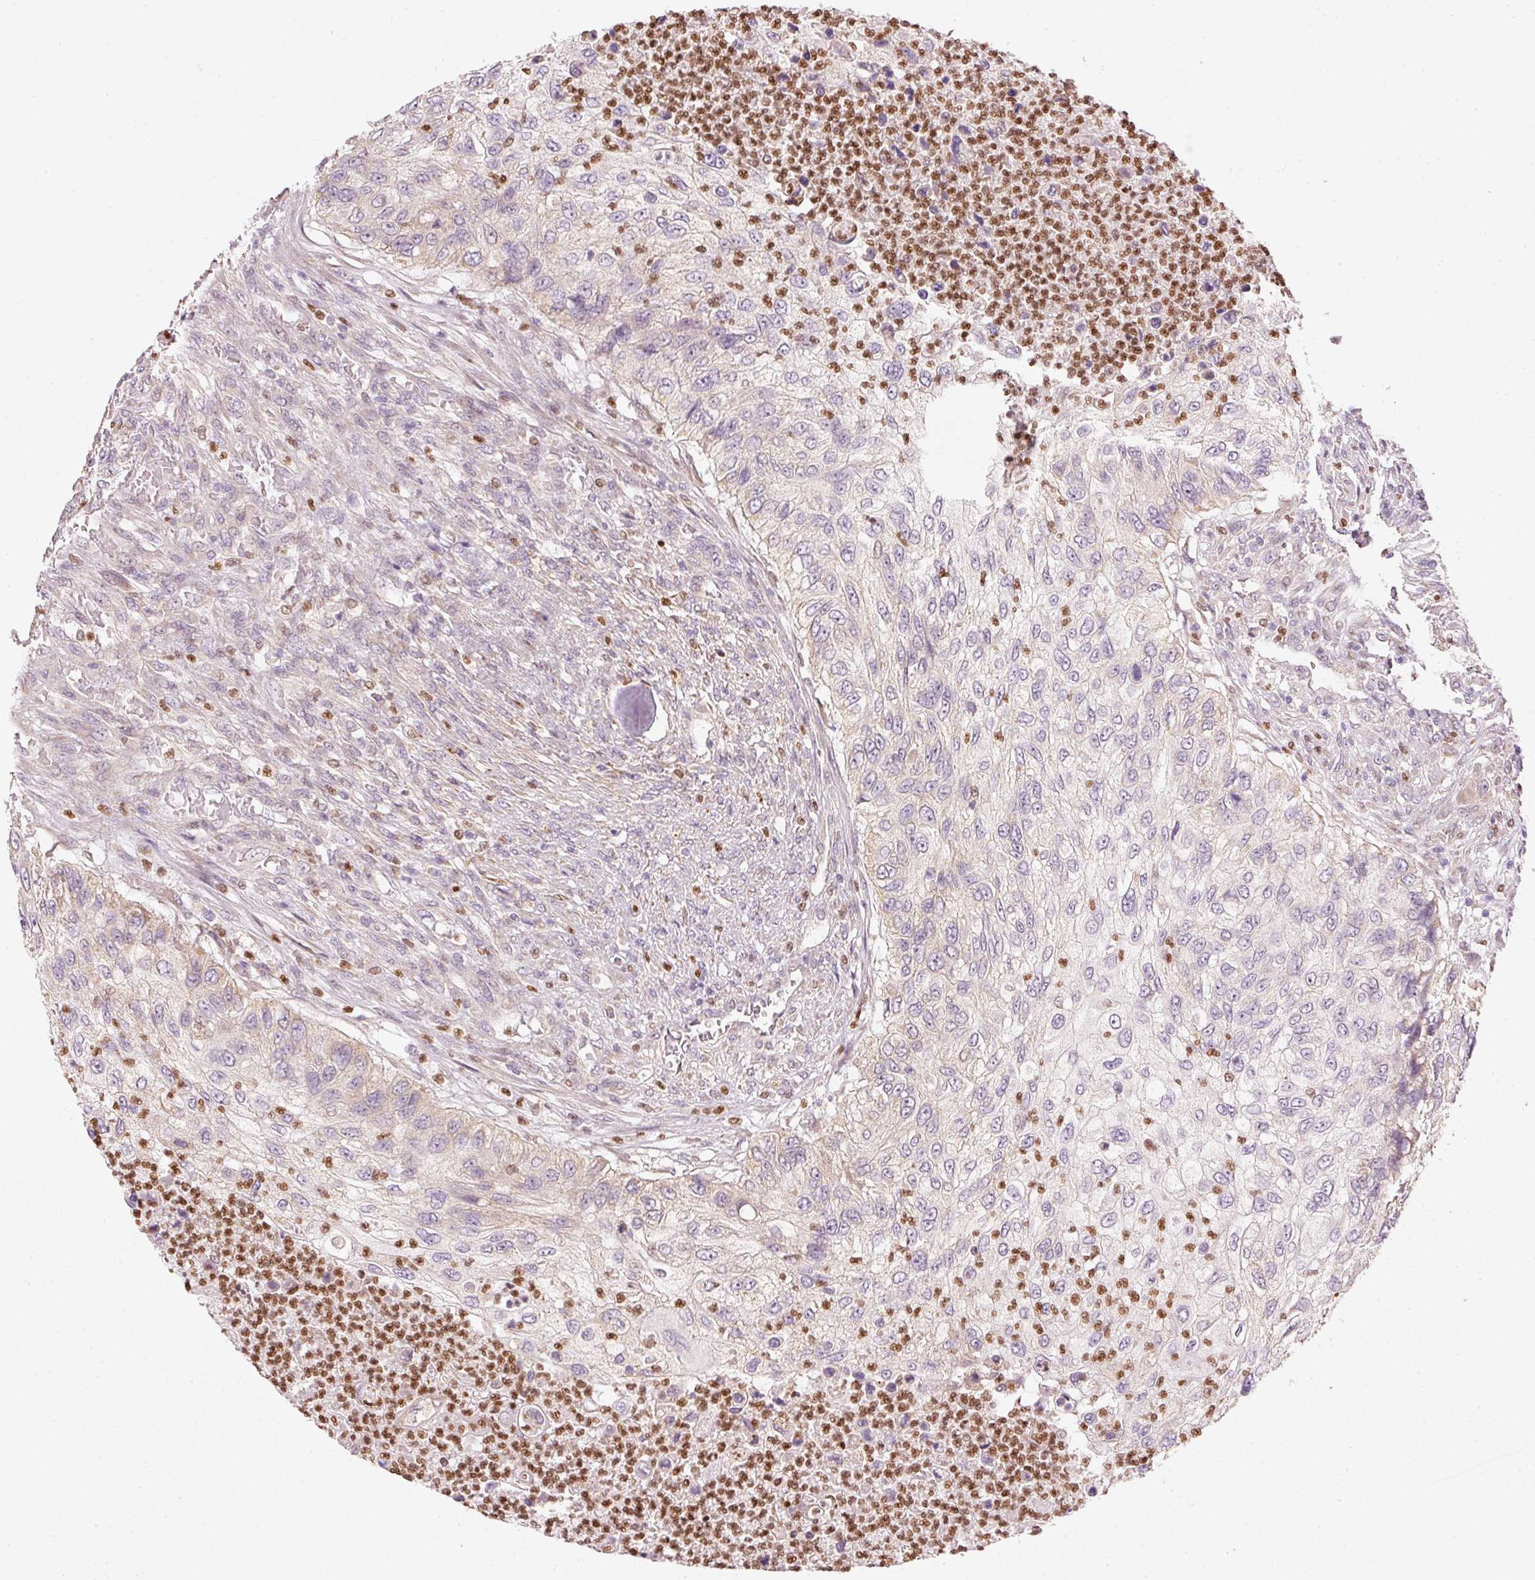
{"staining": {"intensity": "negative", "quantity": "none", "location": "none"}, "tissue": "urothelial cancer", "cell_type": "Tumor cells", "image_type": "cancer", "snomed": [{"axis": "morphology", "description": "Urothelial carcinoma, High grade"}, {"axis": "topography", "description": "Urinary bladder"}], "caption": "Tumor cells show no significant staining in high-grade urothelial carcinoma. The staining was performed using DAB to visualize the protein expression in brown, while the nuclei were stained in blue with hematoxylin (Magnification: 20x).", "gene": "MTHFD1L", "patient": {"sex": "female", "age": 60}}